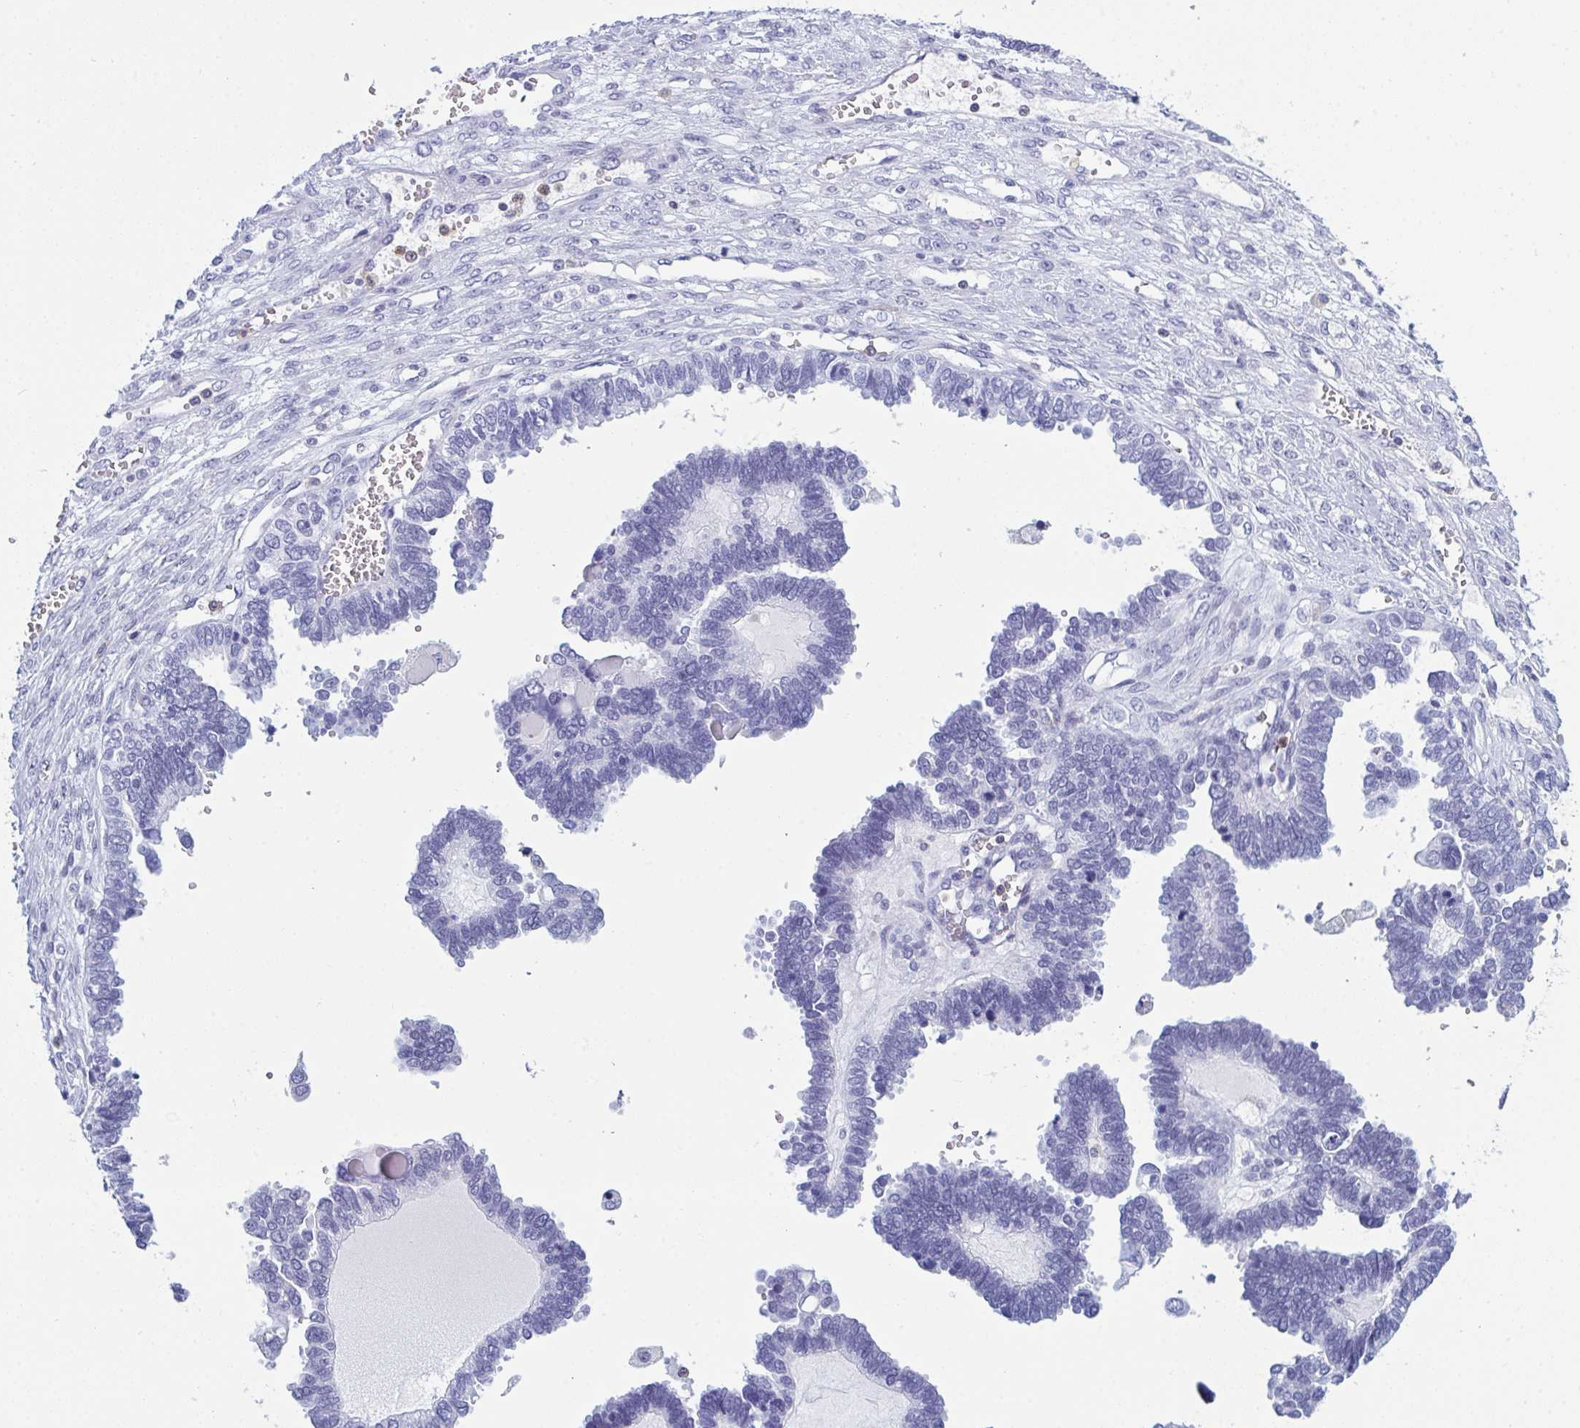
{"staining": {"intensity": "negative", "quantity": "none", "location": "none"}, "tissue": "ovarian cancer", "cell_type": "Tumor cells", "image_type": "cancer", "snomed": [{"axis": "morphology", "description": "Cystadenocarcinoma, serous, NOS"}, {"axis": "topography", "description": "Ovary"}], "caption": "Image shows no protein expression in tumor cells of ovarian cancer tissue.", "gene": "MYO1F", "patient": {"sex": "female", "age": 51}}